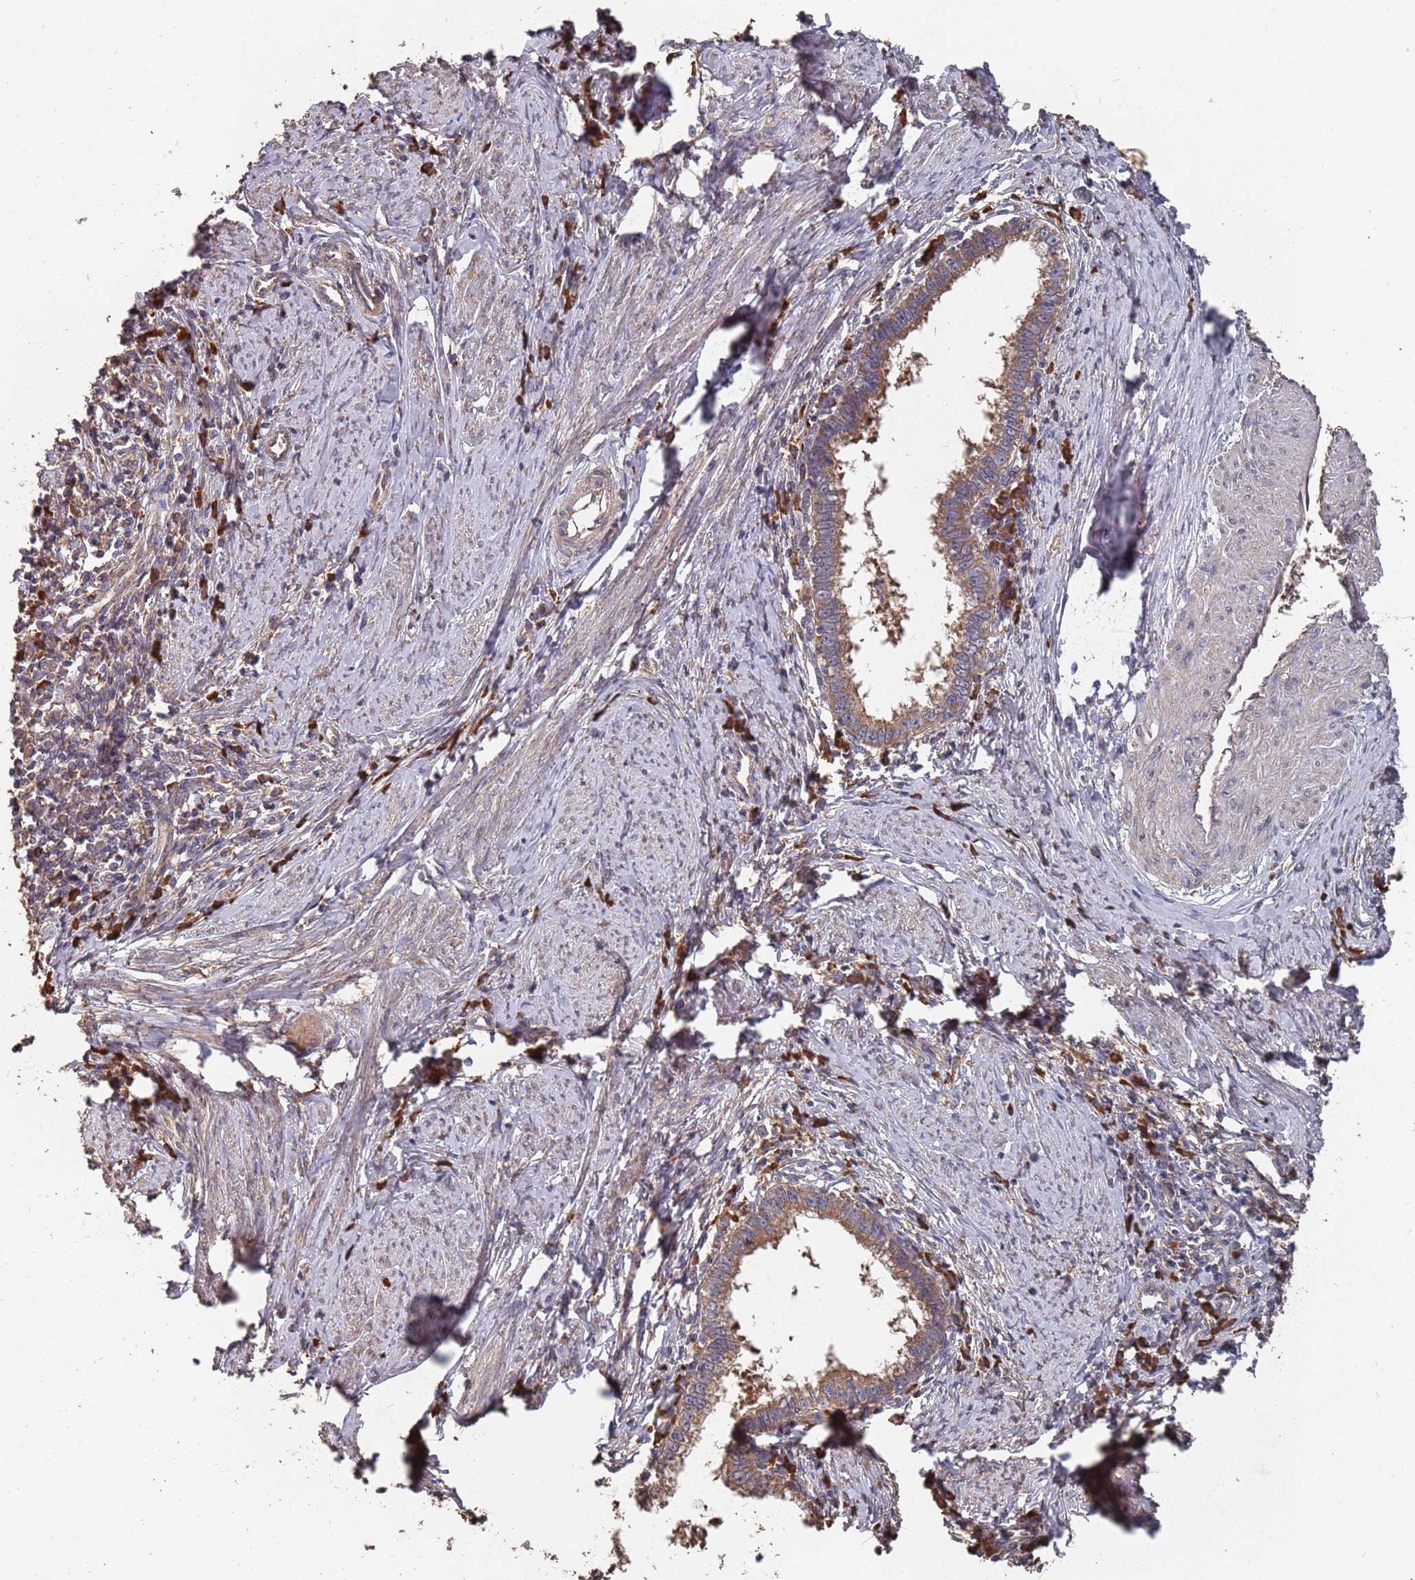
{"staining": {"intensity": "moderate", "quantity": ">75%", "location": "cytoplasmic/membranous"}, "tissue": "cervical cancer", "cell_type": "Tumor cells", "image_type": "cancer", "snomed": [{"axis": "morphology", "description": "Adenocarcinoma, NOS"}, {"axis": "topography", "description": "Cervix"}], "caption": "Immunohistochemical staining of human cervical cancer (adenocarcinoma) shows medium levels of moderate cytoplasmic/membranous staining in approximately >75% of tumor cells. (Brightfield microscopy of DAB IHC at high magnification).", "gene": "ATG5", "patient": {"sex": "female", "age": 36}}